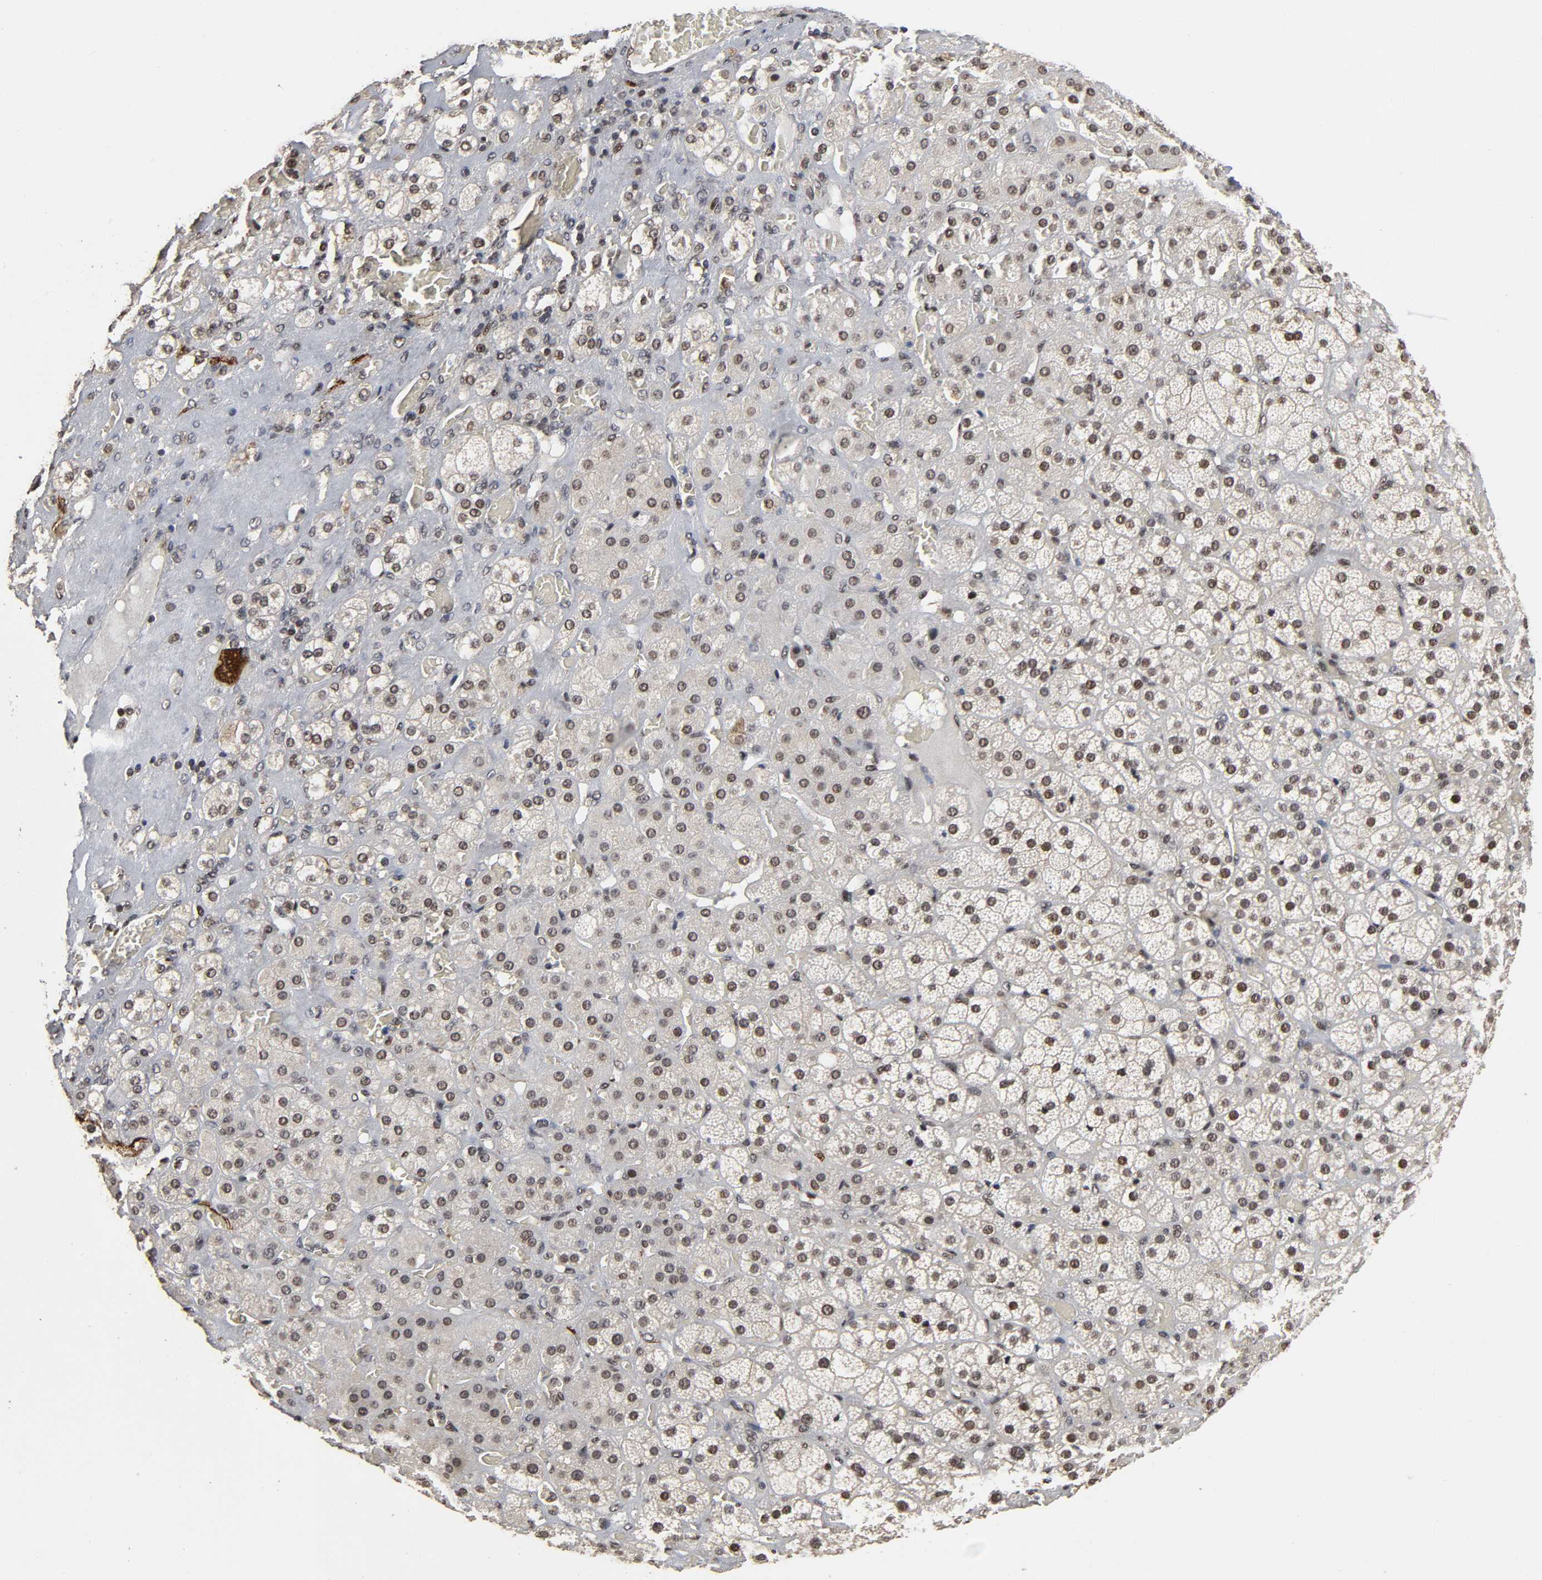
{"staining": {"intensity": "weak", "quantity": "25%-75%", "location": "cytoplasmic/membranous,nuclear"}, "tissue": "adrenal gland", "cell_type": "Glandular cells", "image_type": "normal", "snomed": [{"axis": "morphology", "description": "Normal tissue, NOS"}, {"axis": "topography", "description": "Adrenal gland"}], "caption": "Human adrenal gland stained with a brown dye shows weak cytoplasmic/membranous,nuclear positive staining in about 25%-75% of glandular cells.", "gene": "AHNAK2", "patient": {"sex": "female", "age": 71}}